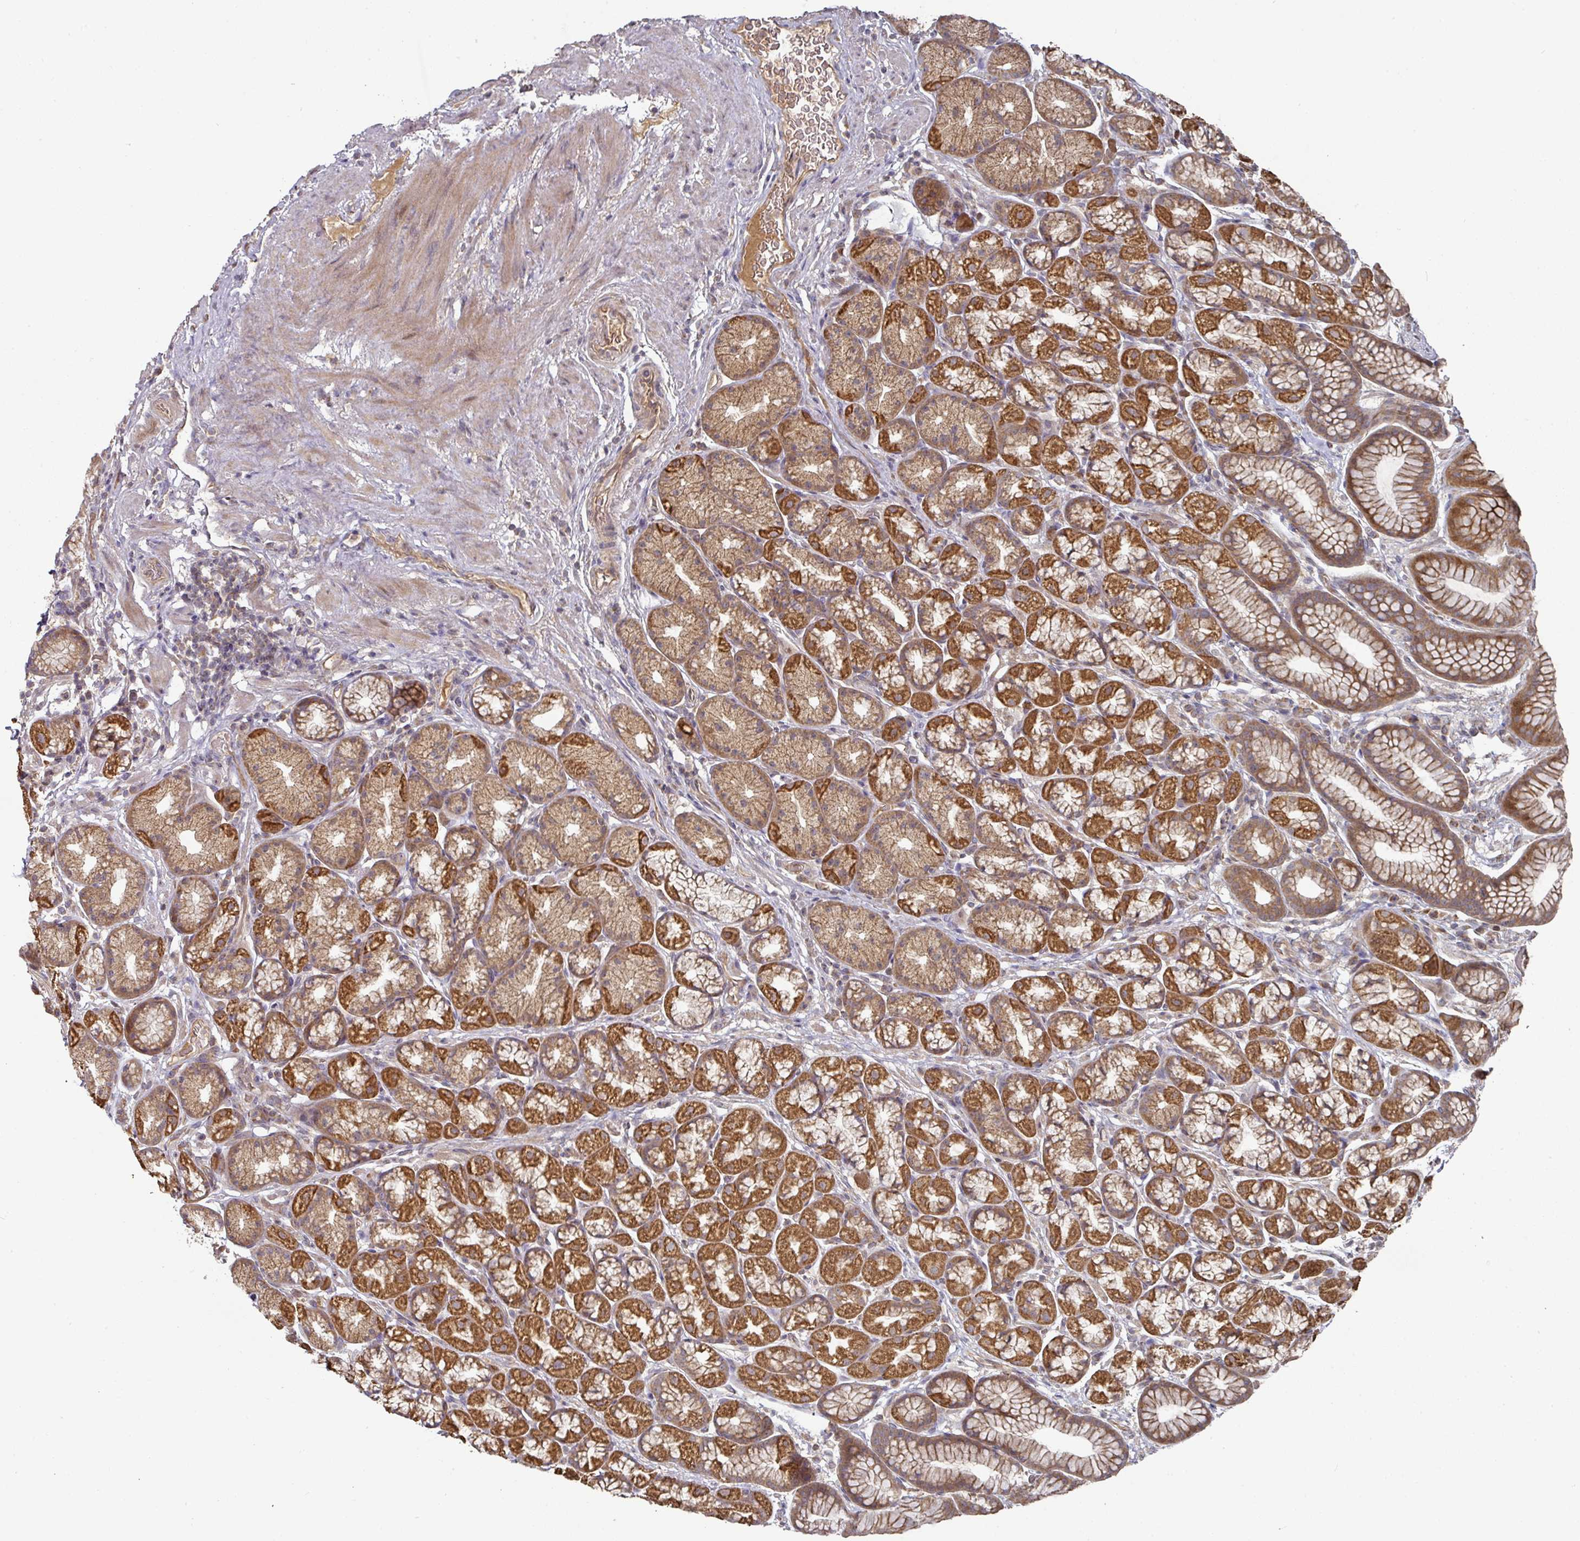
{"staining": {"intensity": "strong", "quantity": "25%-75%", "location": "cytoplasmic/membranous"}, "tissue": "stomach", "cell_type": "Glandular cells", "image_type": "normal", "snomed": [{"axis": "morphology", "description": "Normal tissue, NOS"}, {"axis": "topography", "description": "Stomach, lower"}], "caption": "IHC (DAB) staining of unremarkable stomach exhibits strong cytoplasmic/membranous protein staining in about 25%-75% of glandular cells.", "gene": "DNAJC7", "patient": {"sex": "male", "age": 67}}